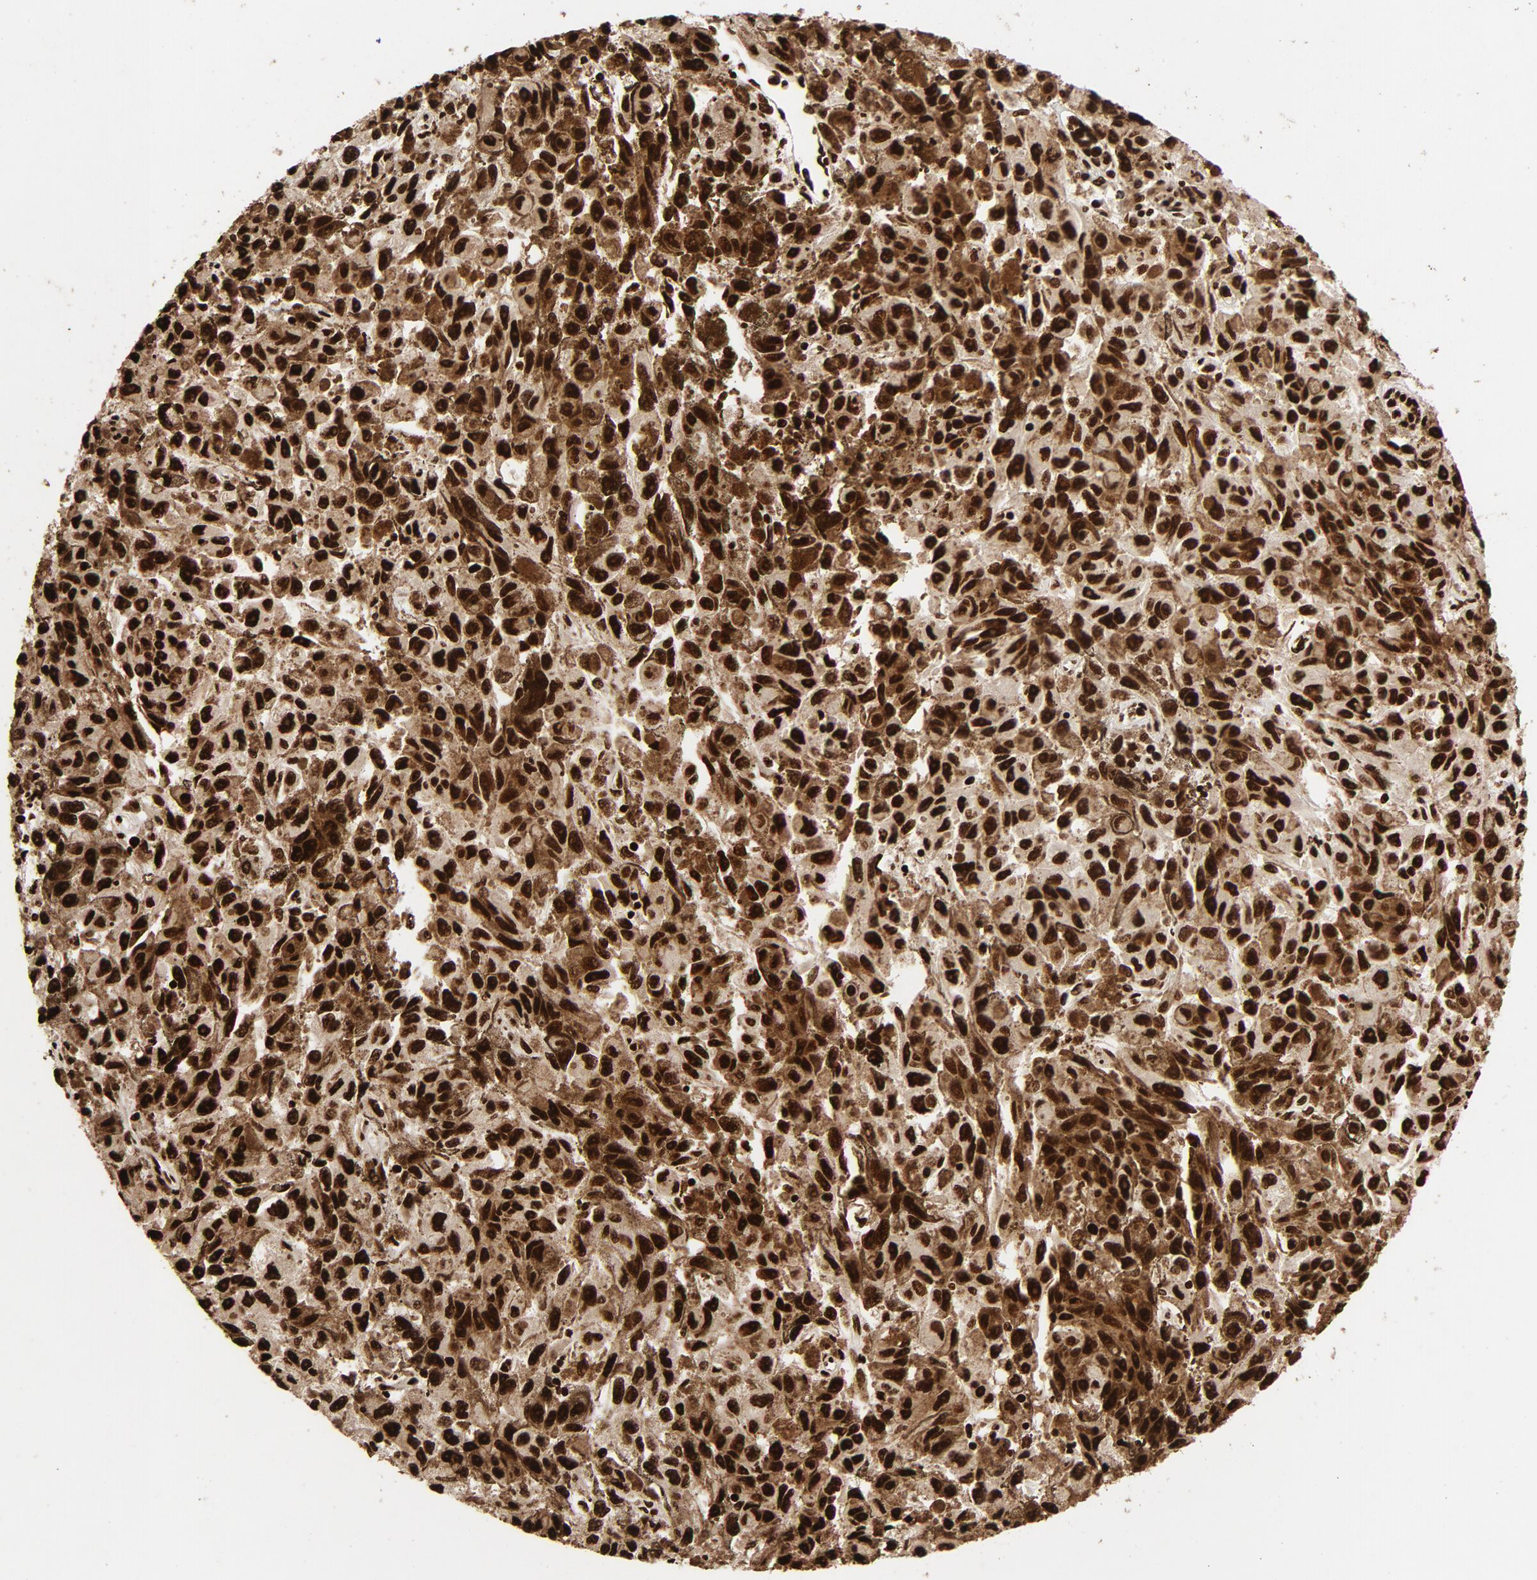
{"staining": {"intensity": "strong", "quantity": ">75%", "location": "nuclear"}, "tissue": "melanoma", "cell_type": "Tumor cells", "image_type": "cancer", "snomed": [{"axis": "morphology", "description": "Malignant melanoma, NOS"}, {"axis": "topography", "description": "Skin"}], "caption": "Immunohistochemical staining of human malignant melanoma reveals high levels of strong nuclear protein staining in approximately >75% of tumor cells. Nuclei are stained in blue.", "gene": "TP53BP1", "patient": {"sex": "female", "age": 104}}